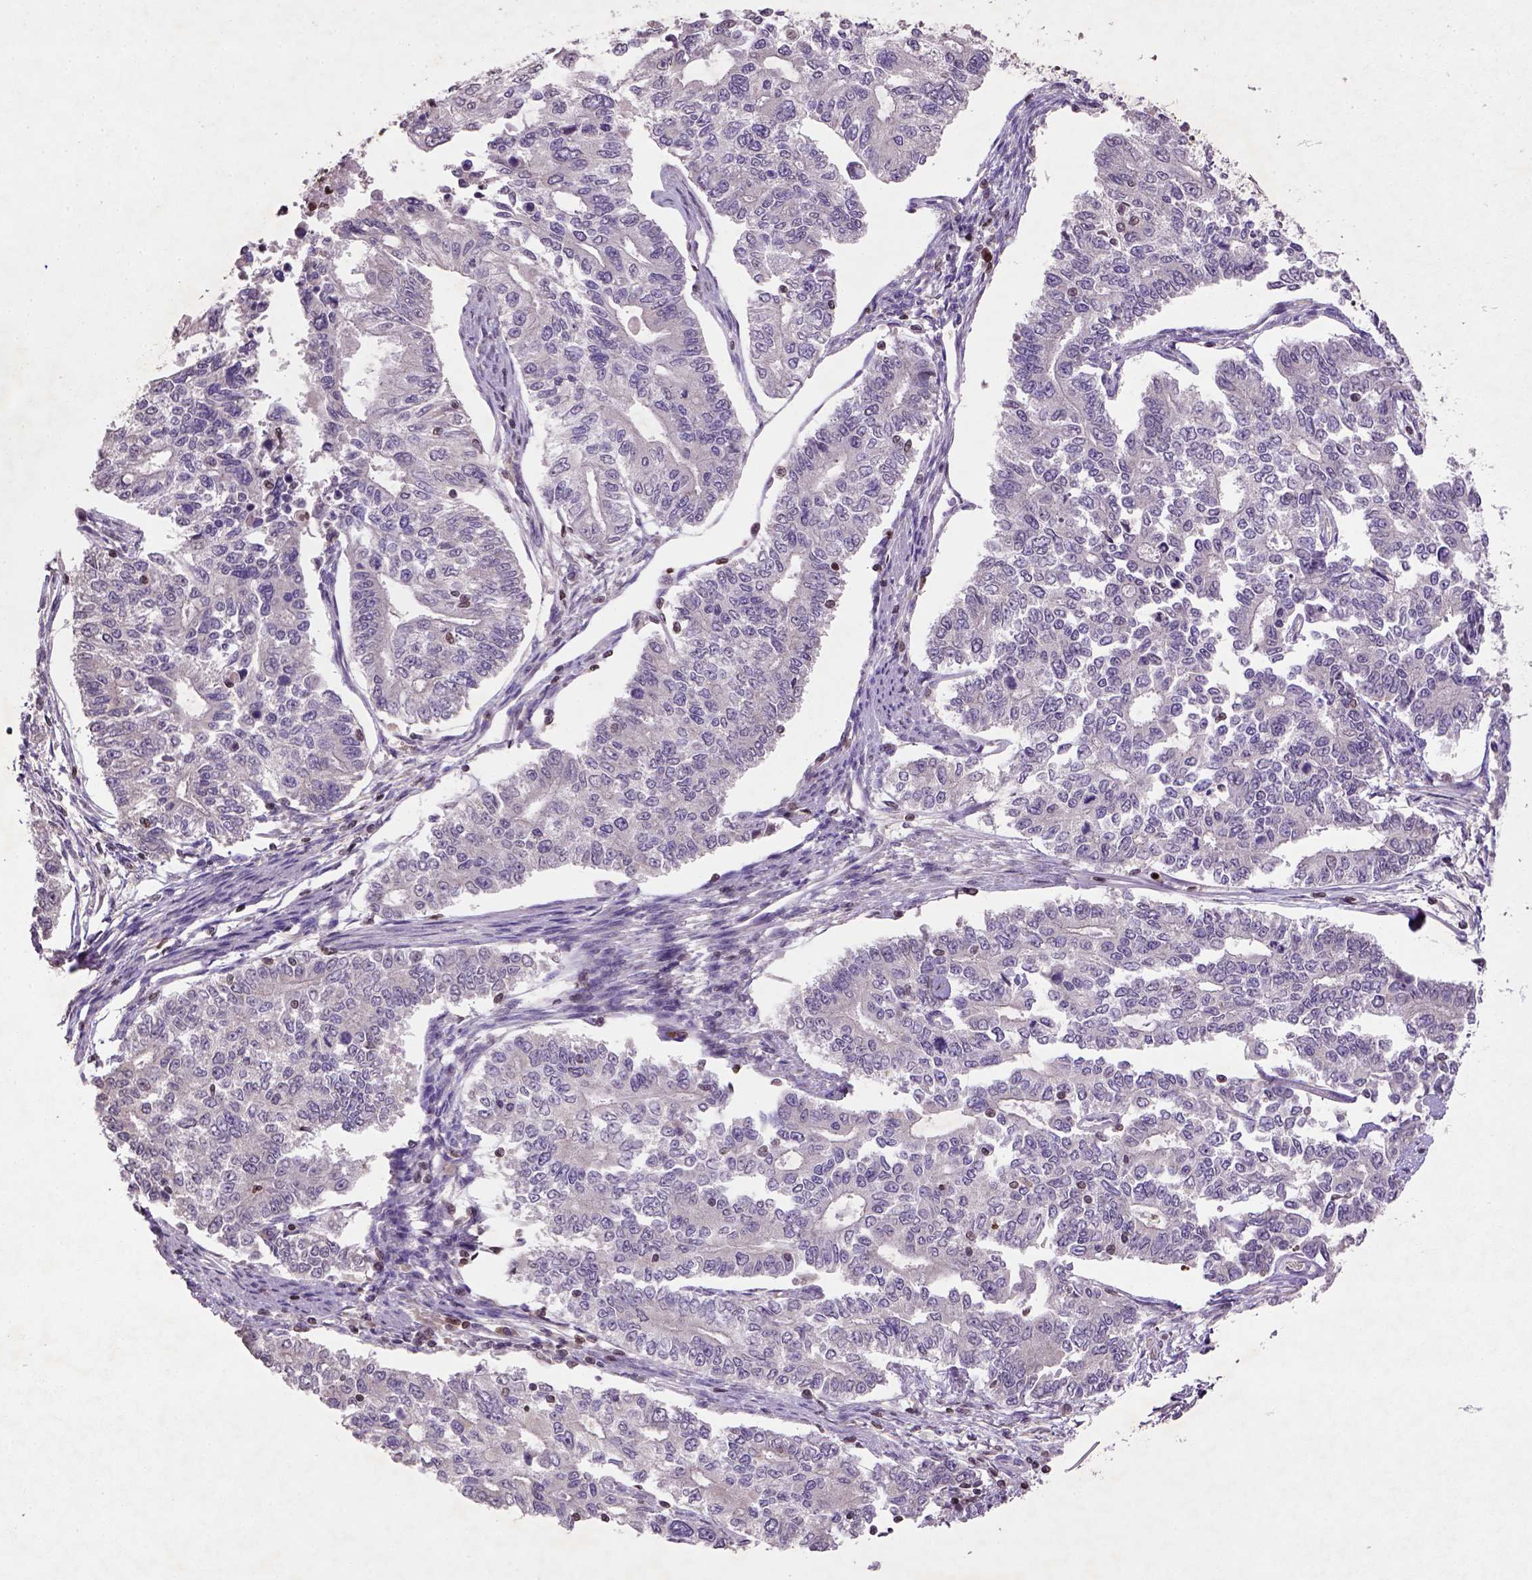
{"staining": {"intensity": "negative", "quantity": "none", "location": "none"}, "tissue": "endometrial cancer", "cell_type": "Tumor cells", "image_type": "cancer", "snomed": [{"axis": "morphology", "description": "Adenocarcinoma, NOS"}, {"axis": "topography", "description": "Uterus"}], "caption": "High power microscopy micrograph of an immunohistochemistry image of endometrial cancer (adenocarcinoma), revealing no significant staining in tumor cells. (Immunohistochemistry, brightfield microscopy, high magnification).", "gene": "NUDT3", "patient": {"sex": "female", "age": 59}}